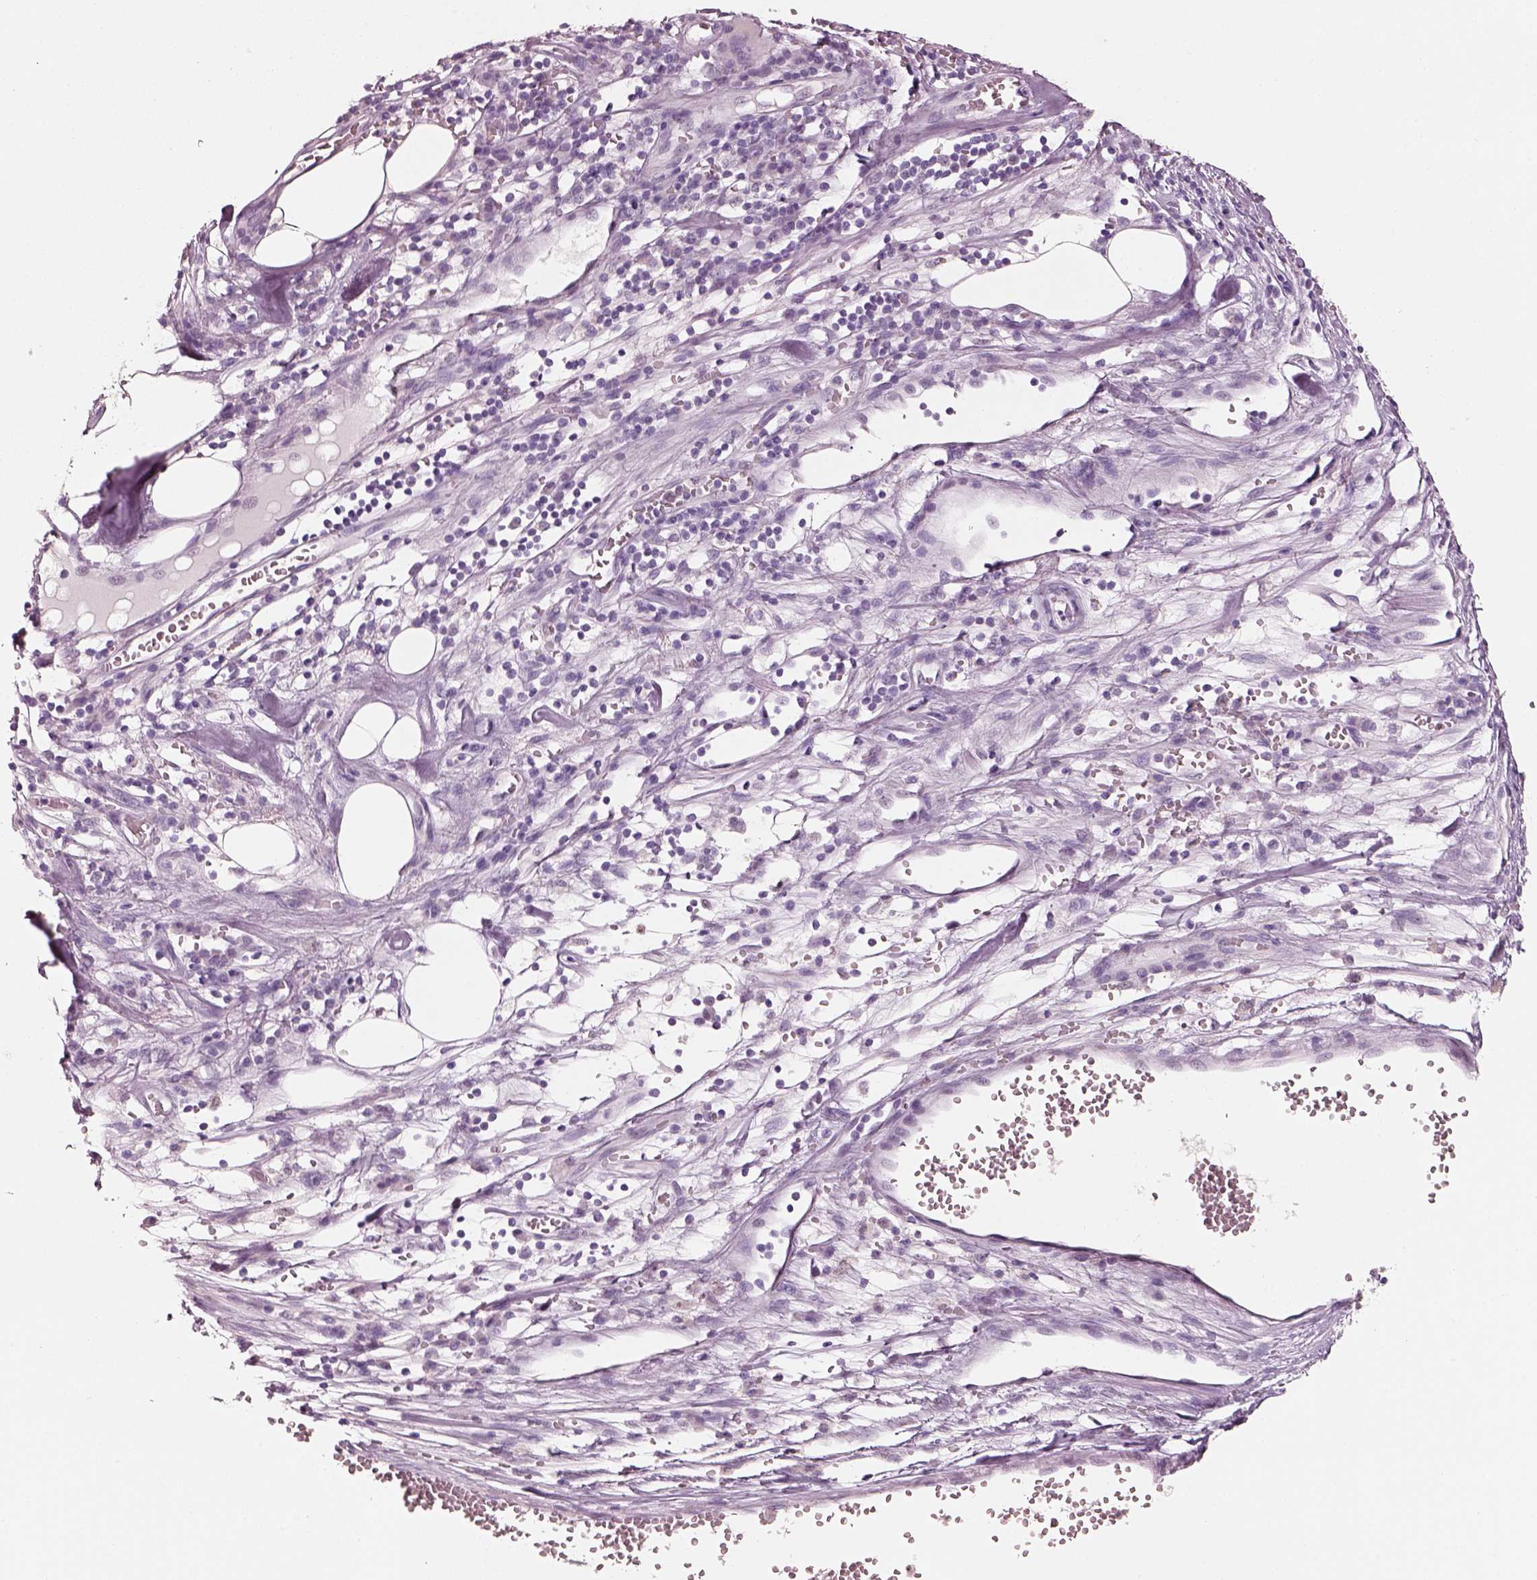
{"staining": {"intensity": "negative", "quantity": "none", "location": "none"}, "tissue": "melanoma", "cell_type": "Tumor cells", "image_type": "cancer", "snomed": [{"axis": "morphology", "description": "Malignant melanoma, Metastatic site"}, {"axis": "topography", "description": "Lymph node"}], "caption": "Tumor cells show no significant protein expression in melanoma.", "gene": "ELSPBP1", "patient": {"sex": "female", "age": 64}}